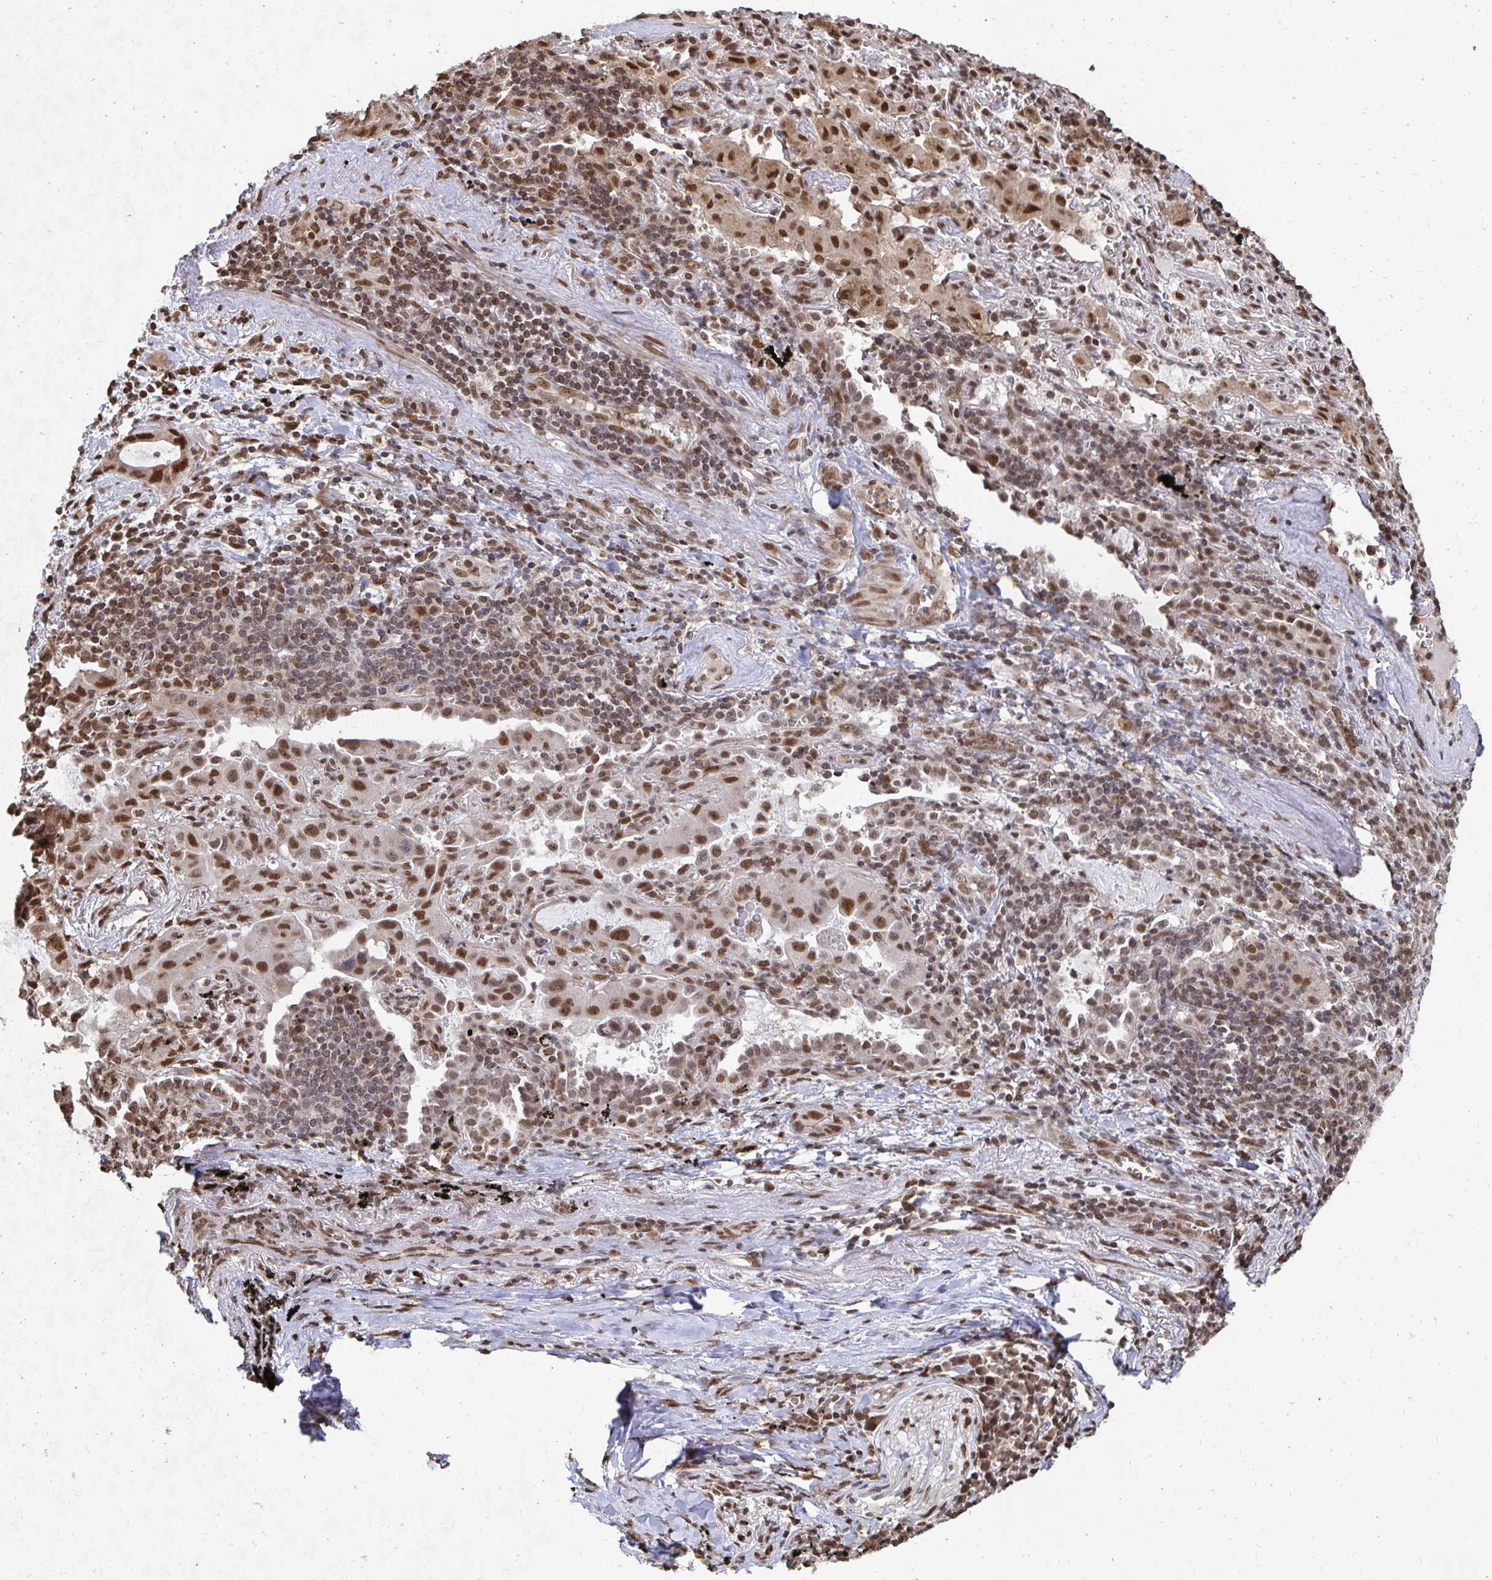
{"staining": {"intensity": "moderate", "quantity": ">75%", "location": "nuclear"}, "tissue": "lung cancer", "cell_type": "Tumor cells", "image_type": "cancer", "snomed": [{"axis": "morphology", "description": "Adenocarcinoma, NOS"}, {"axis": "topography", "description": "Lung"}], "caption": "Immunohistochemical staining of human adenocarcinoma (lung) shows moderate nuclear protein positivity in about >75% of tumor cells.", "gene": "GTF3C6", "patient": {"sex": "male", "age": 65}}